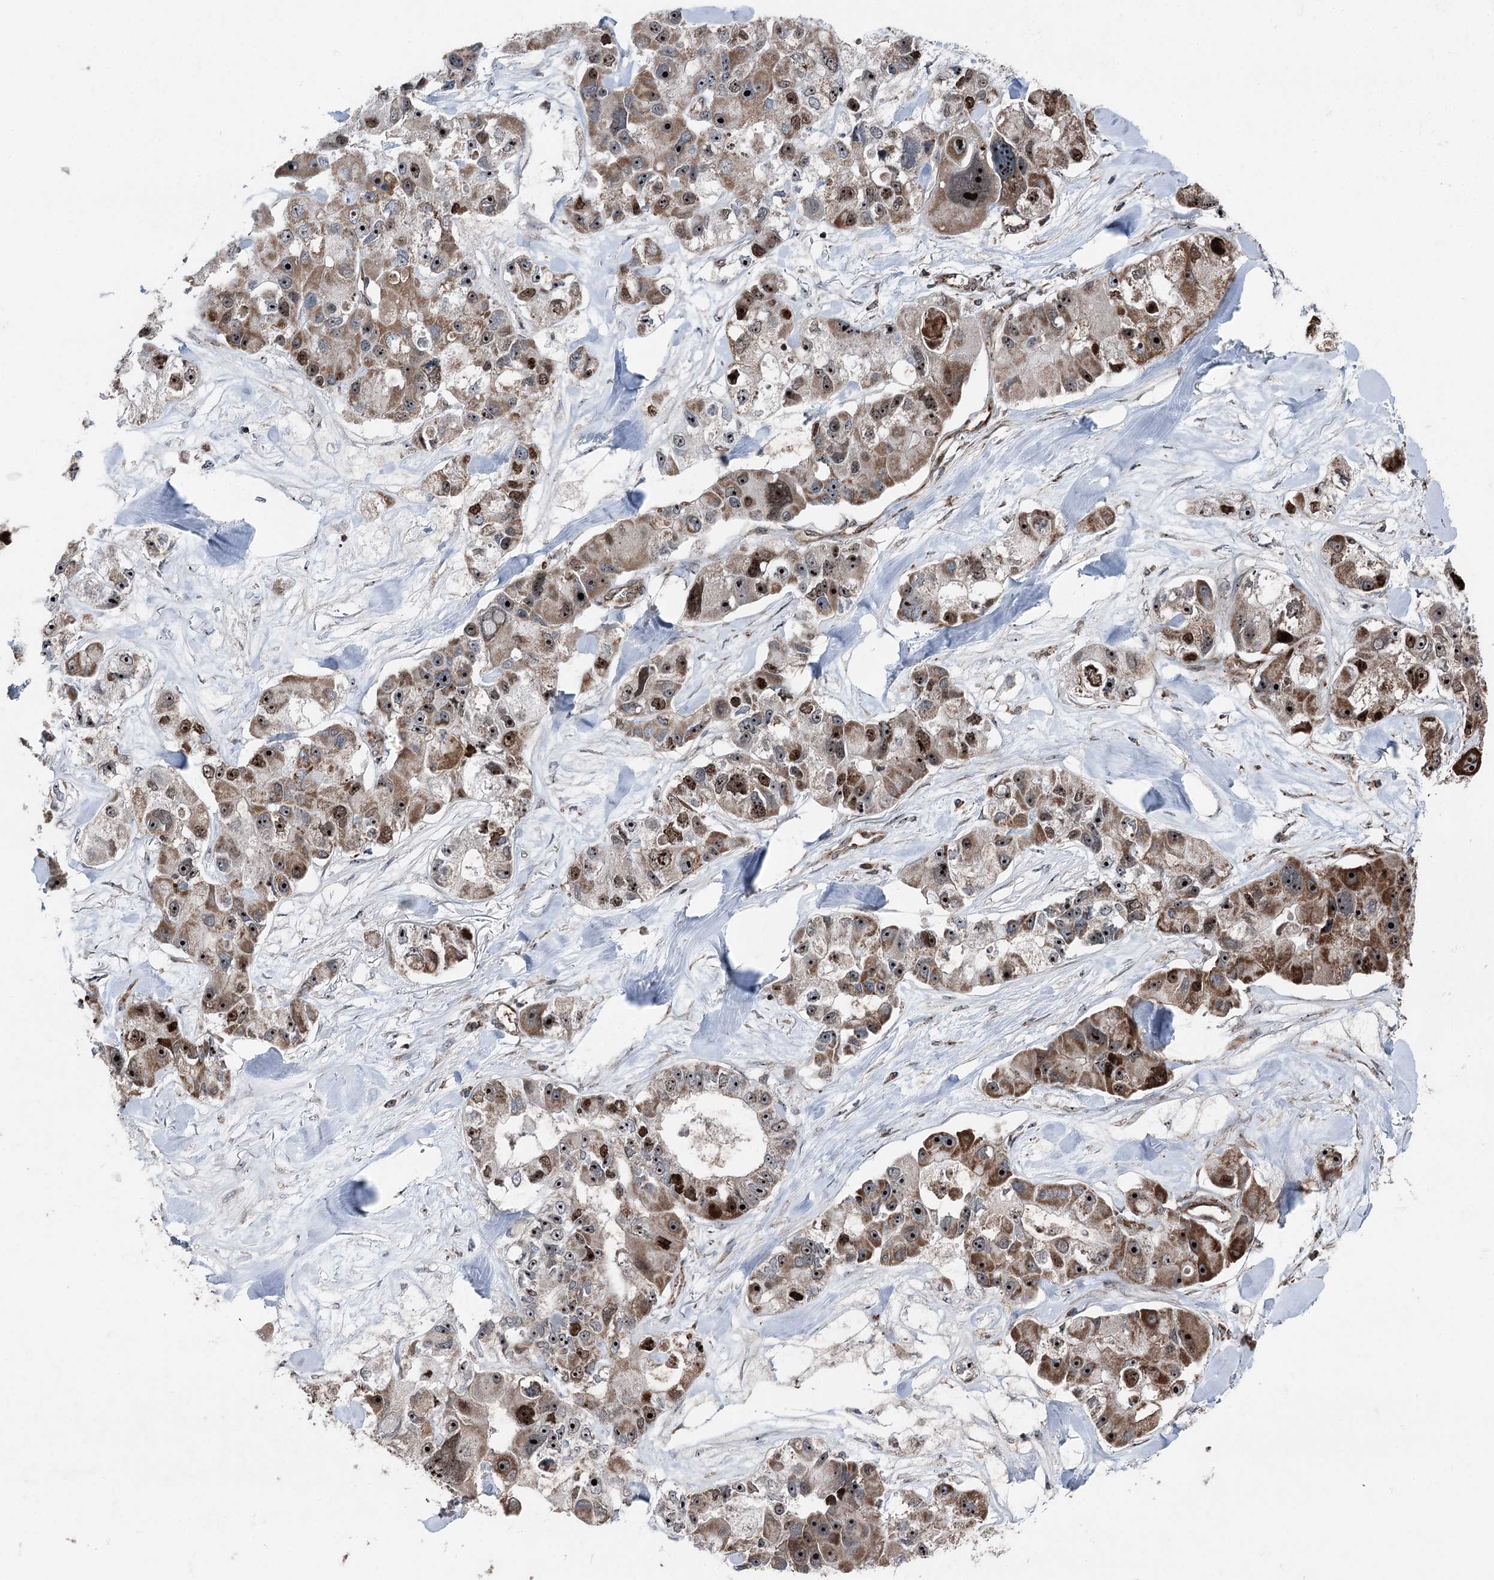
{"staining": {"intensity": "strong", "quantity": ">75%", "location": "cytoplasmic/membranous,nuclear"}, "tissue": "lung cancer", "cell_type": "Tumor cells", "image_type": "cancer", "snomed": [{"axis": "morphology", "description": "Adenocarcinoma, NOS"}, {"axis": "topography", "description": "Lung"}], "caption": "A brown stain highlights strong cytoplasmic/membranous and nuclear expression of a protein in lung adenocarcinoma tumor cells.", "gene": "STEEP1", "patient": {"sex": "female", "age": 54}}